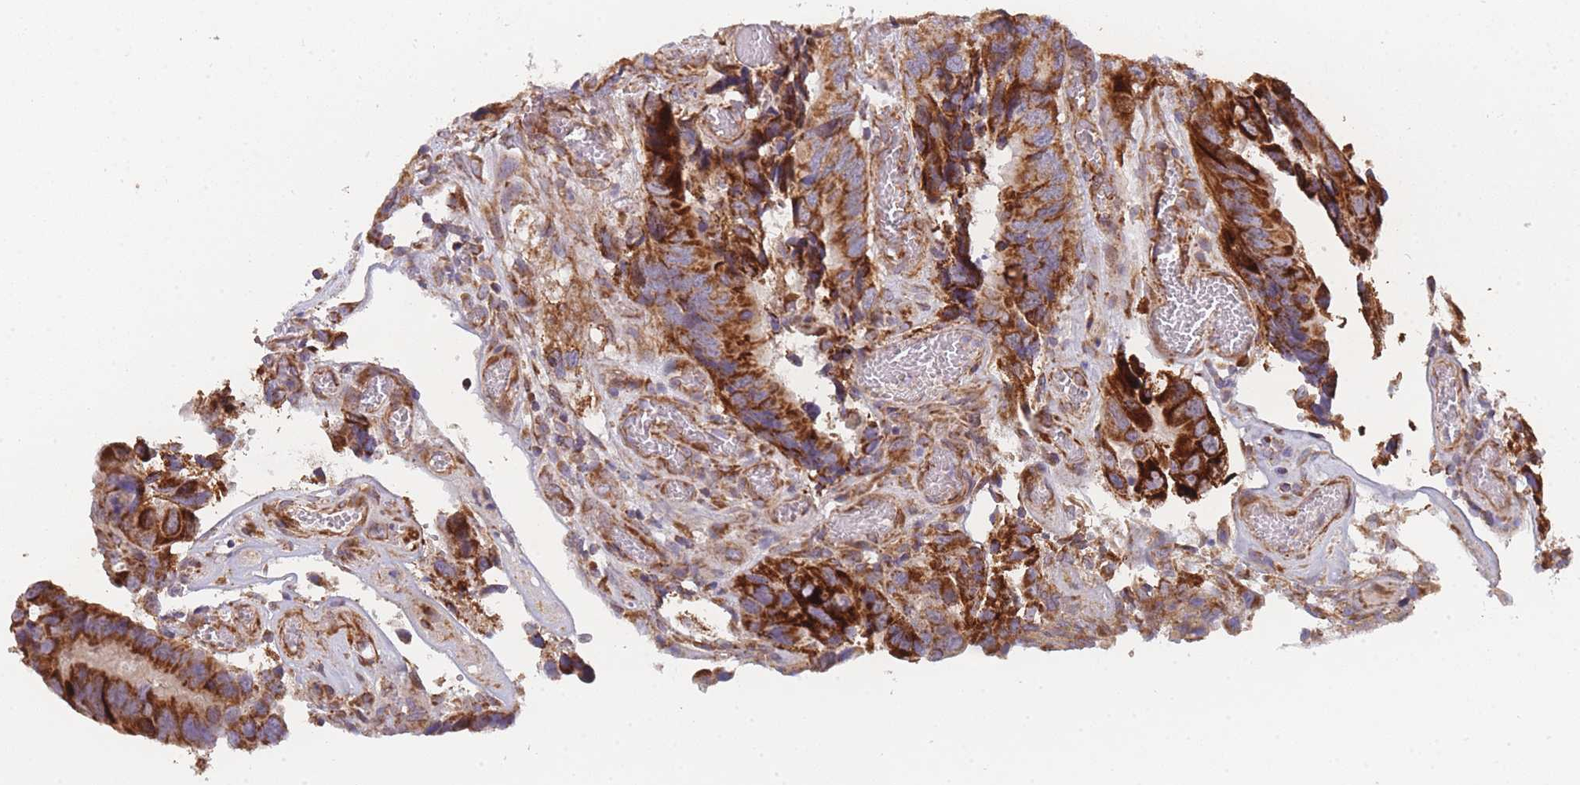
{"staining": {"intensity": "strong", "quantity": ">75%", "location": "cytoplasmic/membranous"}, "tissue": "colorectal cancer", "cell_type": "Tumor cells", "image_type": "cancer", "snomed": [{"axis": "morphology", "description": "Adenocarcinoma, NOS"}, {"axis": "topography", "description": "Colon"}], "caption": "About >75% of tumor cells in human colorectal adenocarcinoma display strong cytoplasmic/membranous protein staining as visualized by brown immunohistochemical staining.", "gene": "MTRES1", "patient": {"sex": "male", "age": 84}}